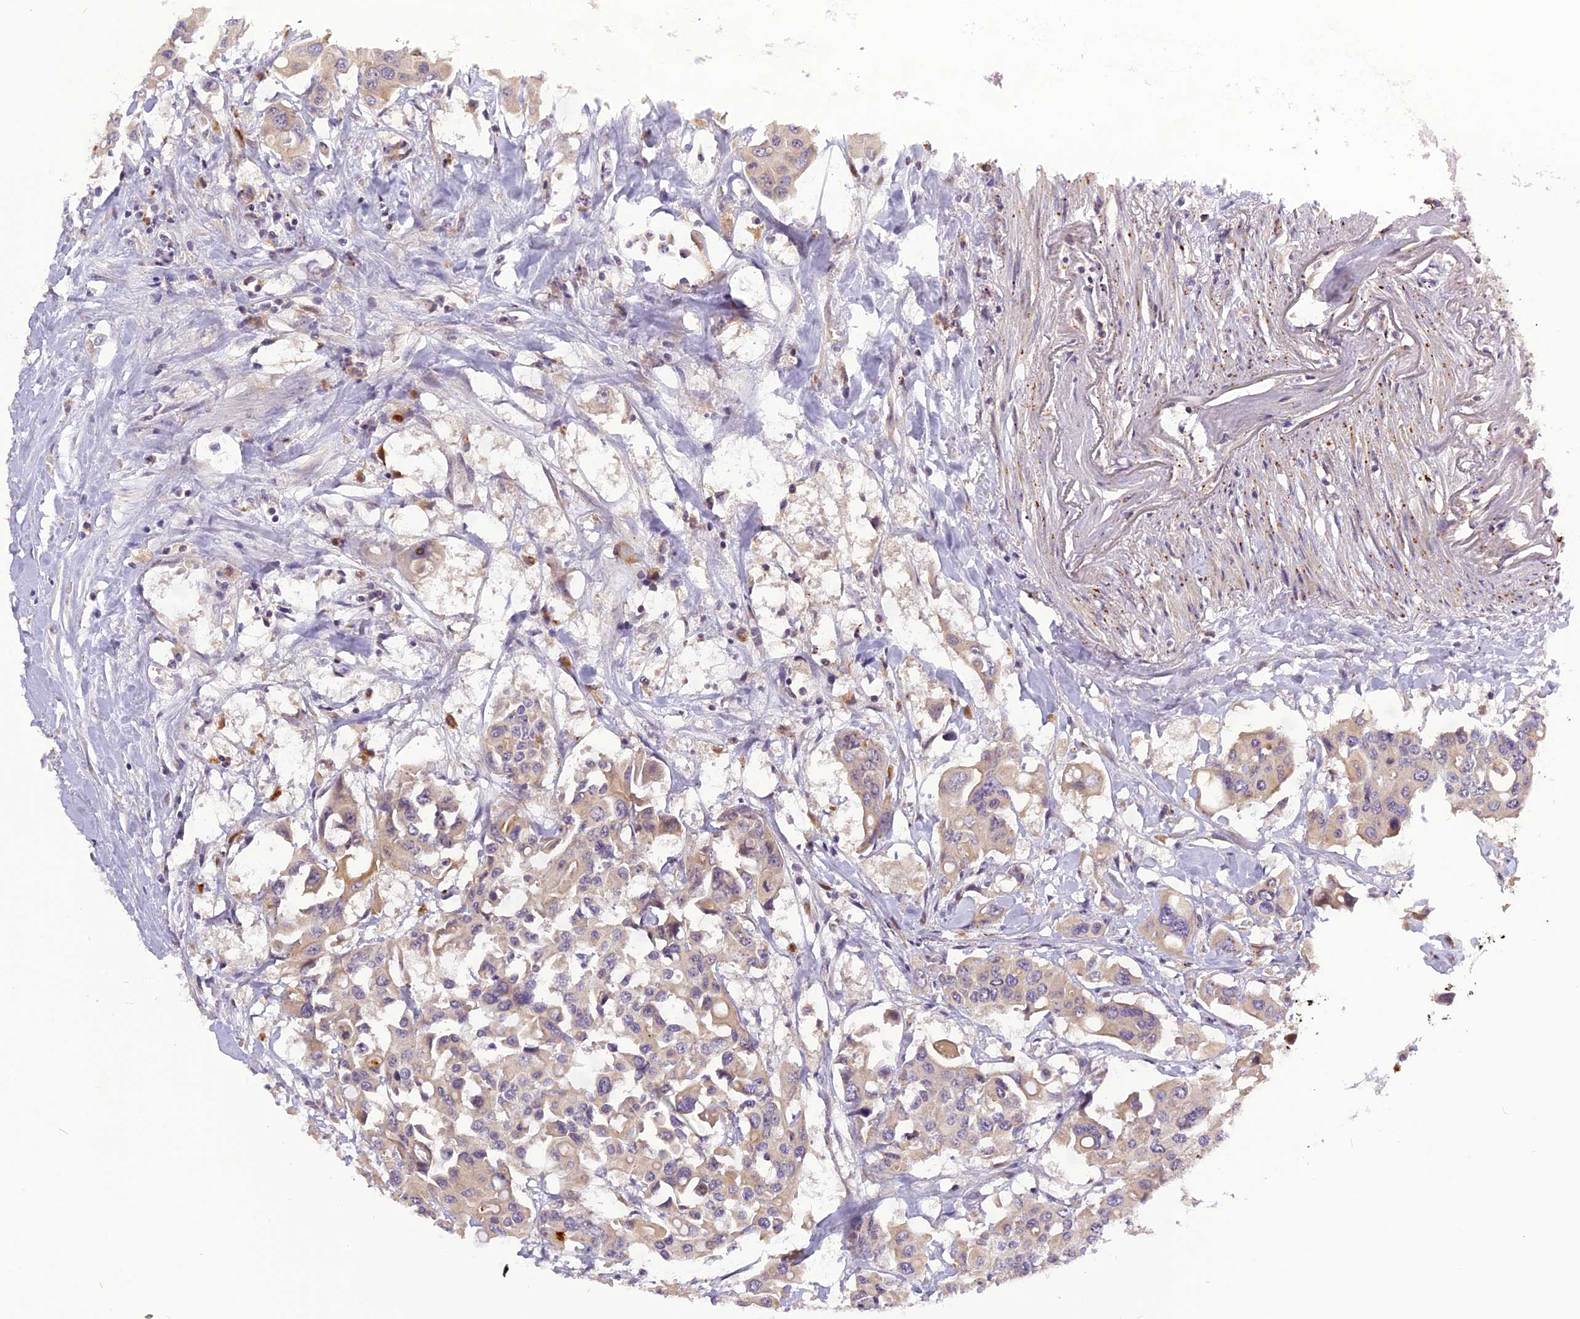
{"staining": {"intensity": "weak", "quantity": "<25%", "location": "cytoplasmic/membranous"}, "tissue": "colorectal cancer", "cell_type": "Tumor cells", "image_type": "cancer", "snomed": [{"axis": "morphology", "description": "Adenocarcinoma, NOS"}, {"axis": "topography", "description": "Colon"}], "caption": "Colorectal adenocarcinoma was stained to show a protein in brown. There is no significant positivity in tumor cells.", "gene": "FNIP2", "patient": {"sex": "male", "age": 77}}